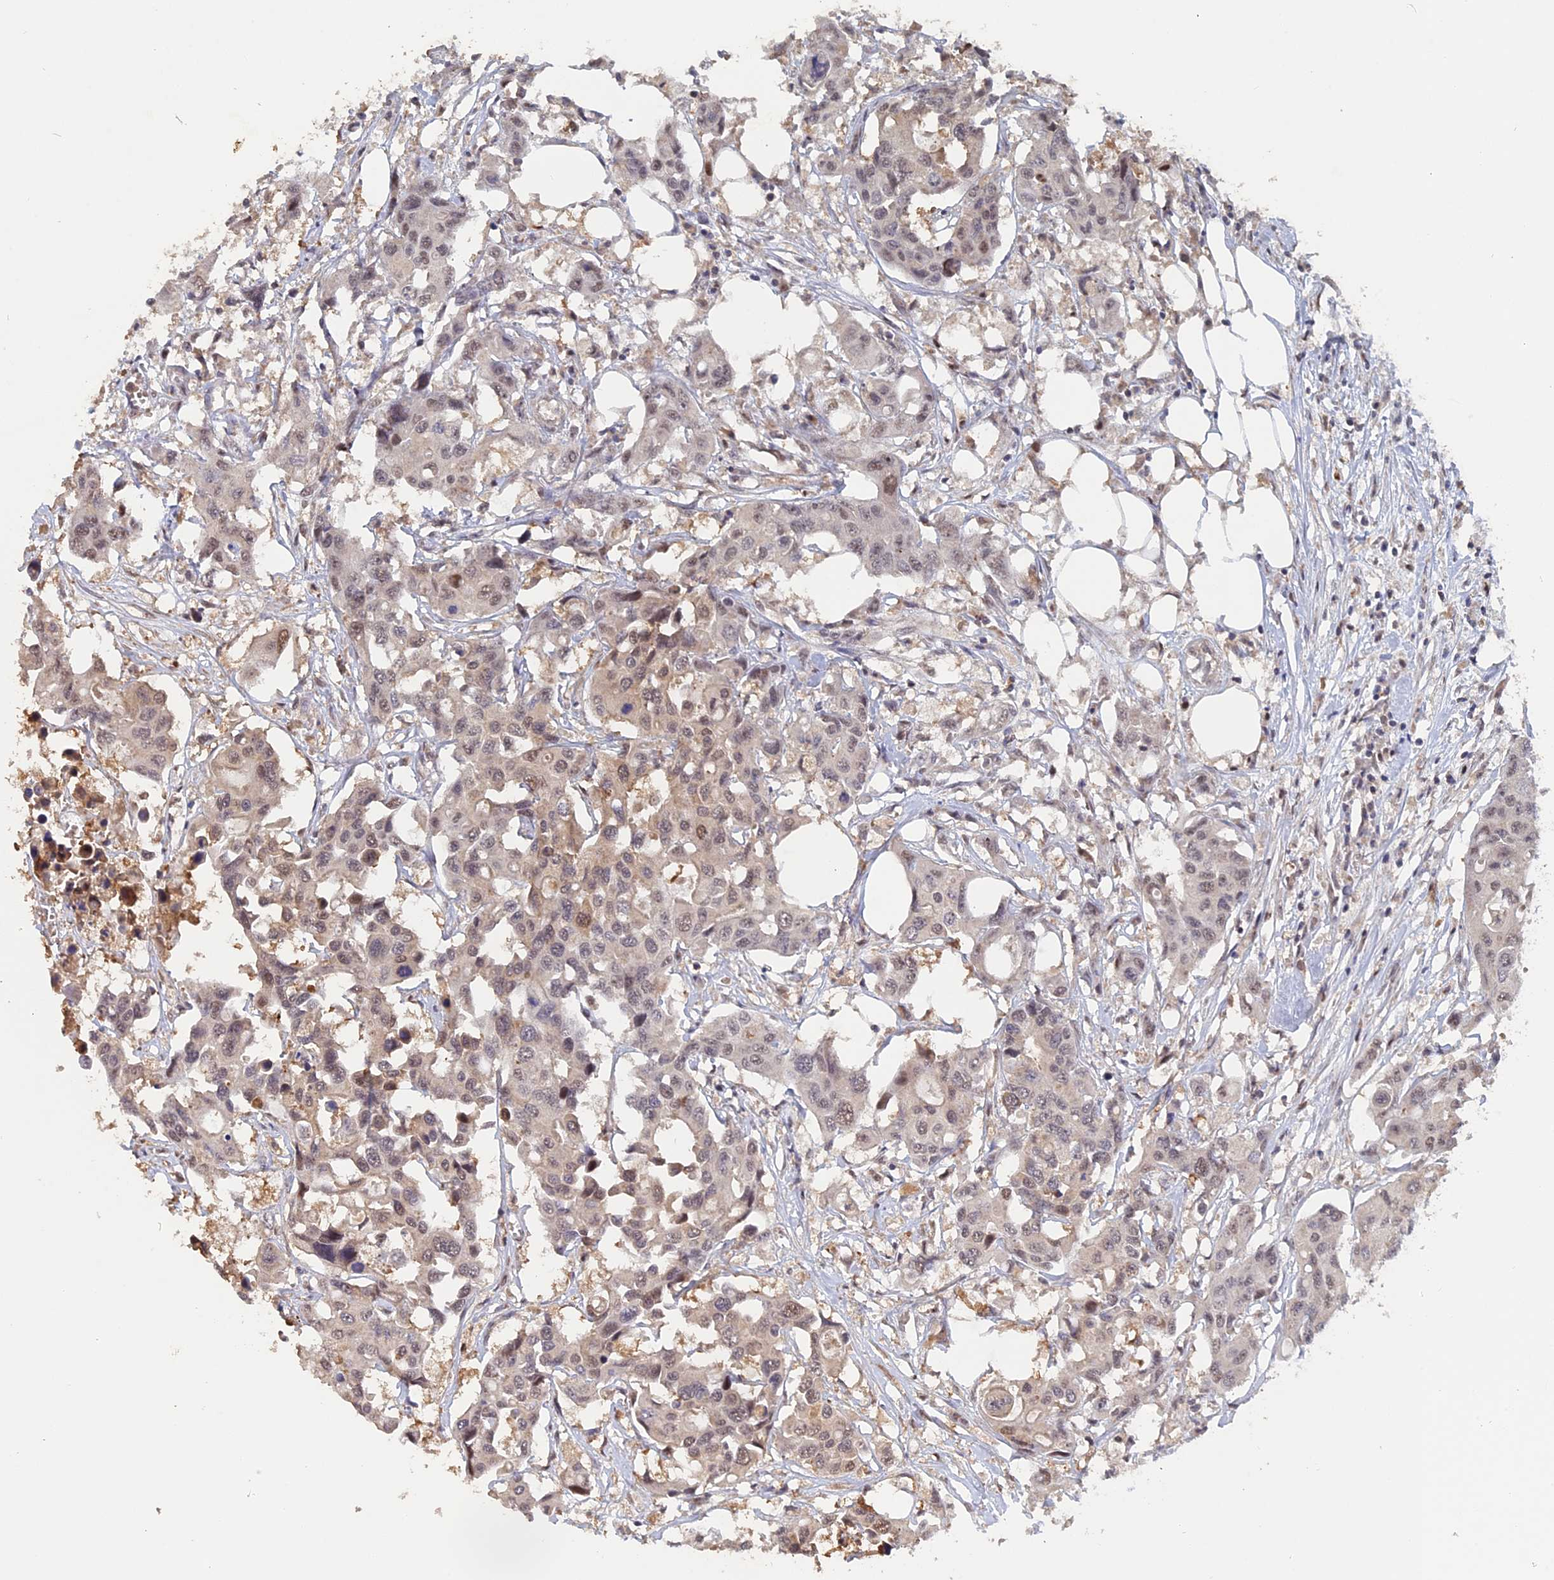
{"staining": {"intensity": "weak", "quantity": "25%-75%", "location": "nuclear"}, "tissue": "colorectal cancer", "cell_type": "Tumor cells", "image_type": "cancer", "snomed": [{"axis": "morphology", "description": "Adenocarcinoma, NOS"}, {"axis": "topography", "description": "Colon"}], "caption": "Immunohistochemistry (DAB) staining of colorectal cancer (adenocarcinoma) displays weak nuclear protein staining in approximately 25%-75% of tumor cells. (Stains: DAB (3,3'-diaminobenzidine) in brown, nuclei in blue, Microscopy: brightfield microscopy at high magnification).", "gene": "FAM98C", "patient": {"sex": "male", "age": 77}}